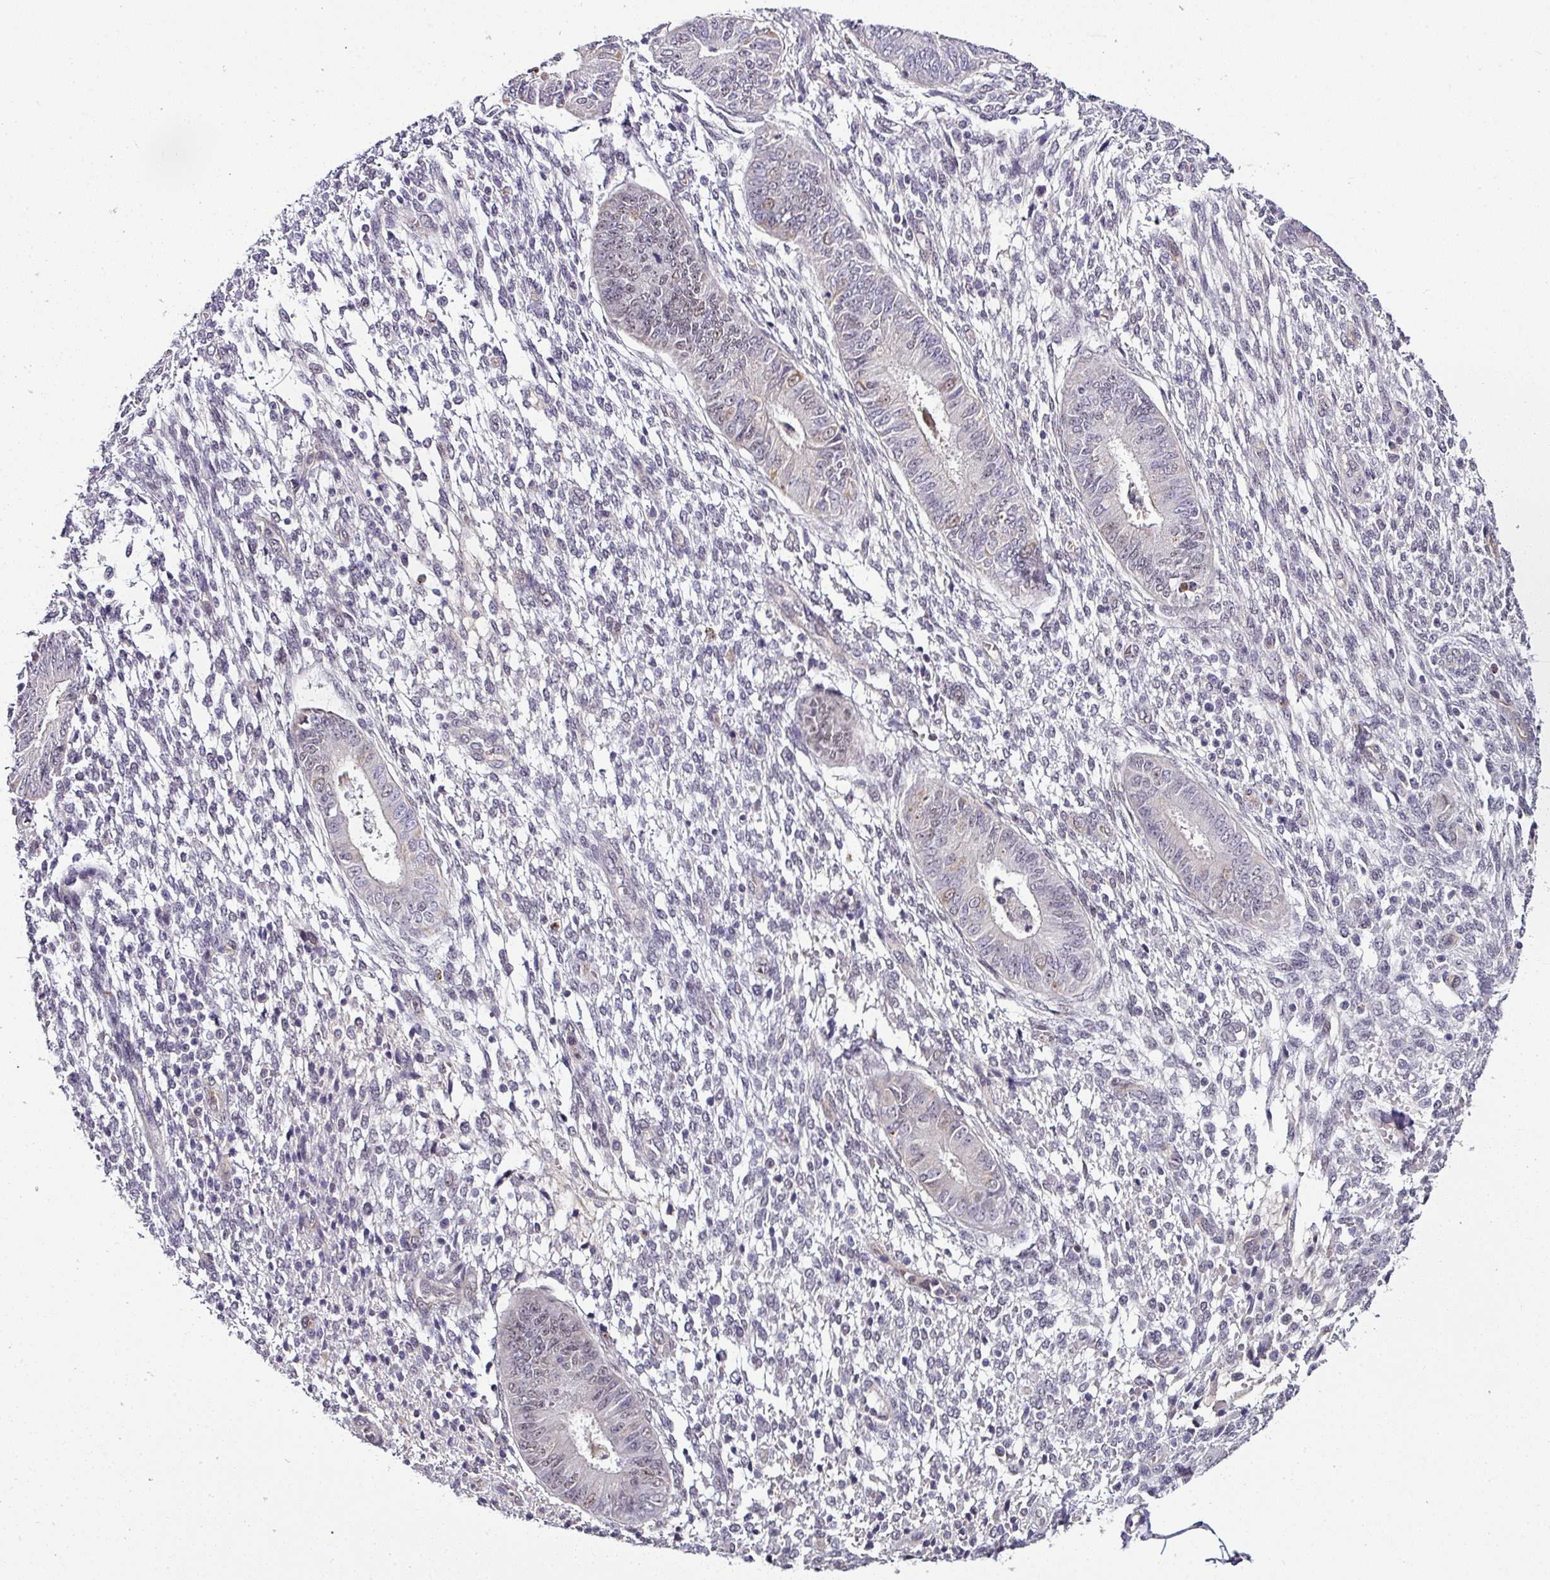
{"staining": {"intensity": "negative", "quantity": "none", "location": "none"}, "tissue": "endometrium", "cell_type": "Cells in endometrial stroma", "image_type": "normal", "snomed": [{"axis": "morphology", "description": "Normal tissue, NOS"}, {"axis": "topography", "description": "Endometrium"}], "caption": "DAB immunohistochemical staining of unremarkable endometrium exhibits no significant staining in cells in endometrial stroma. (Stains: DAB (3,3'-diaminobenzidine) immunohistochemistry with hematoxylin counter stain, Microscopy: brightfield microscopy at high magnification).", "gene": "NAPSA", "patient": {"sex": "female", "age": 49}}